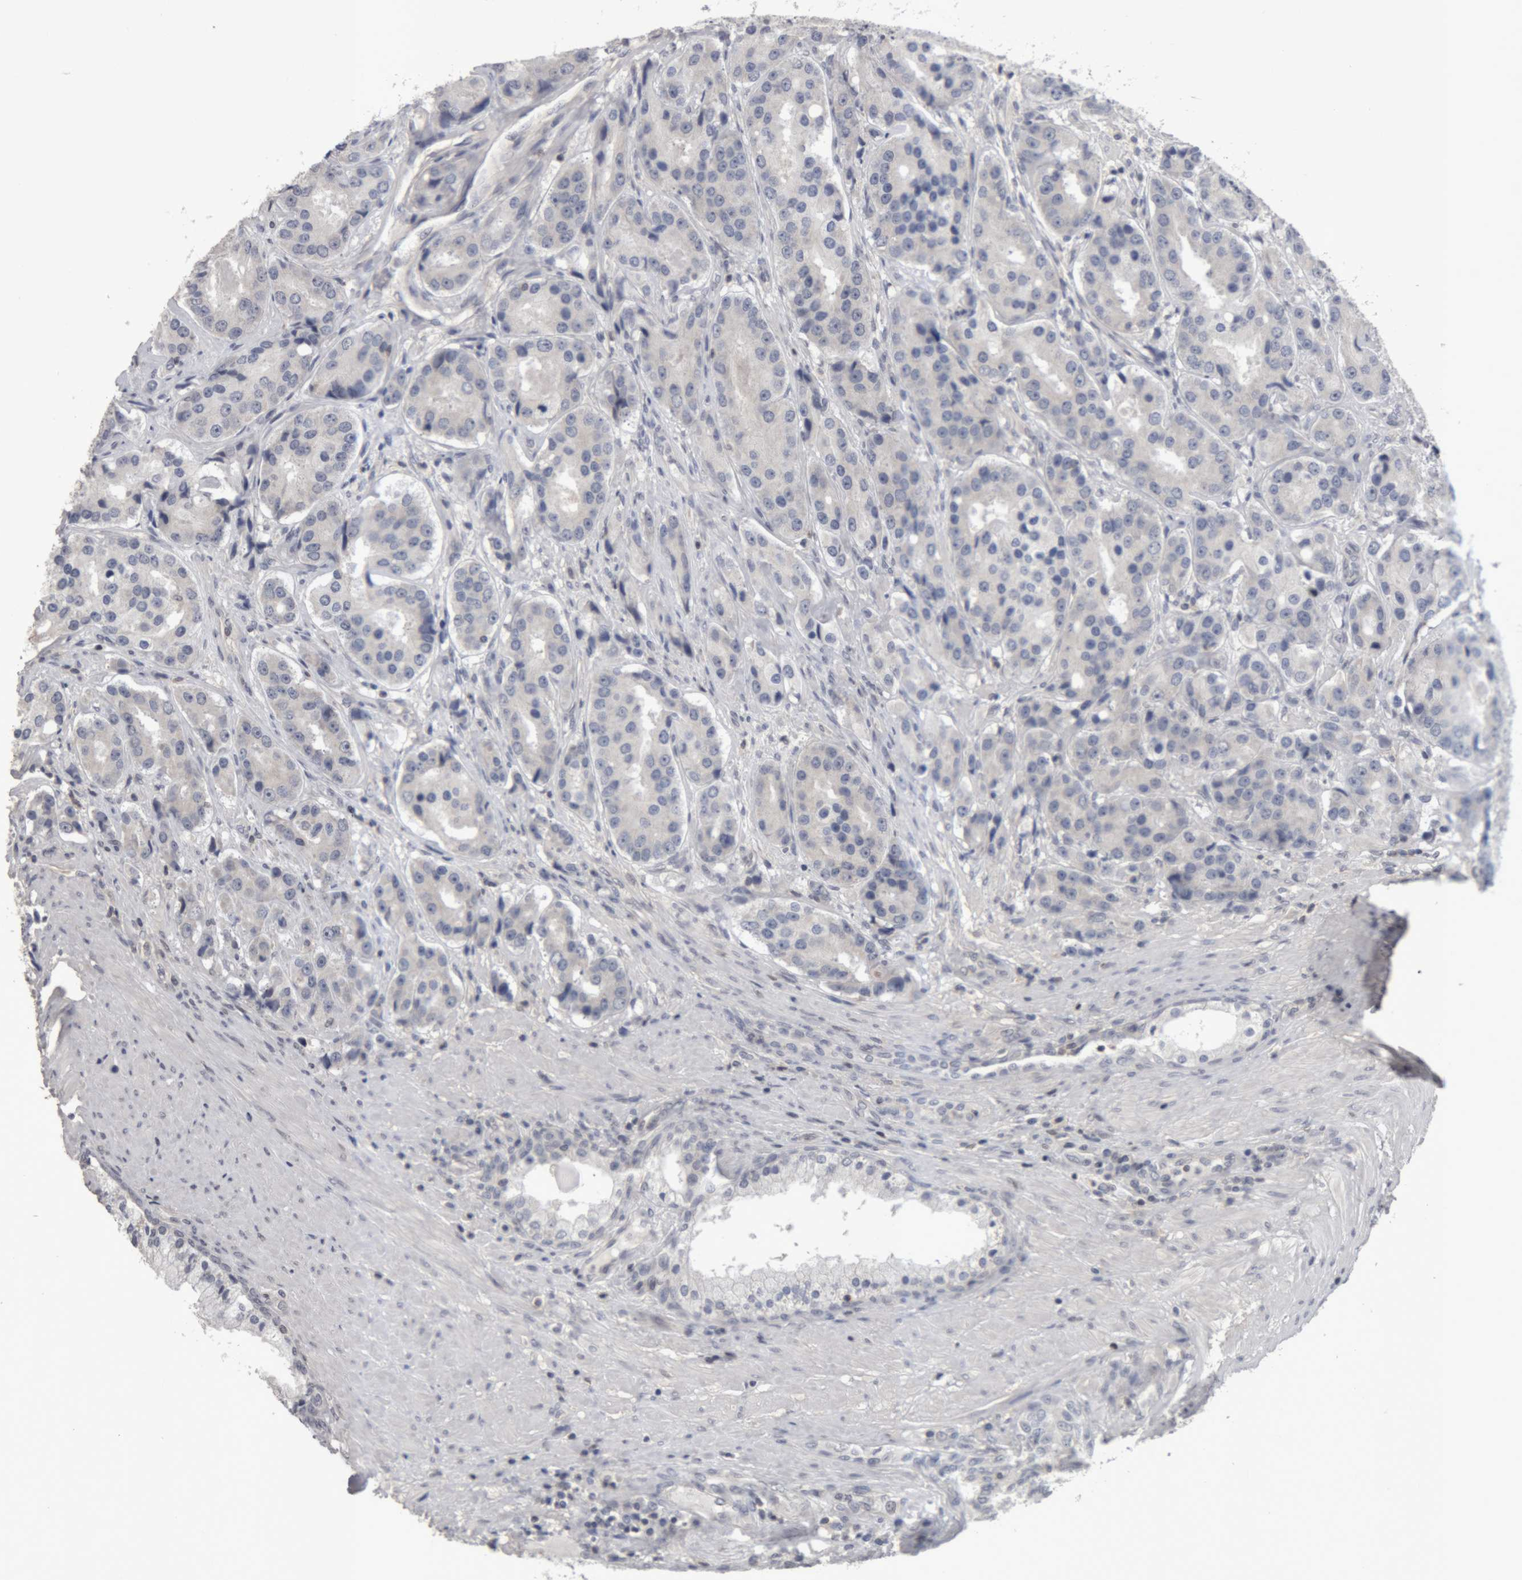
{"staining": {"intensity": "negative", "quantity": "none", "location": "none"}, "tissue": "prostate cancer", "cell_type": "Tumor cells", "image_type": "cancer", "snomed": [{"axis": "morphology", "description": "Adenocarcinoma, High grade"}, {"axis": "topography", "description": "Prostate"}], "caption": "DAB (3,3'-diaminobenzidine) immunohistochemical staining of human adenocarcinoma (high-grade) (prostate) exhibits no significant positivity in tumor cells. The staining was performed using DAB to visualize the protein expression in brown, while the nuclei were stained in blue with hematoxylin (Magnification: 20x).", "gene": "NFATC2", "patient": {"sex": "male", "age": 60}}